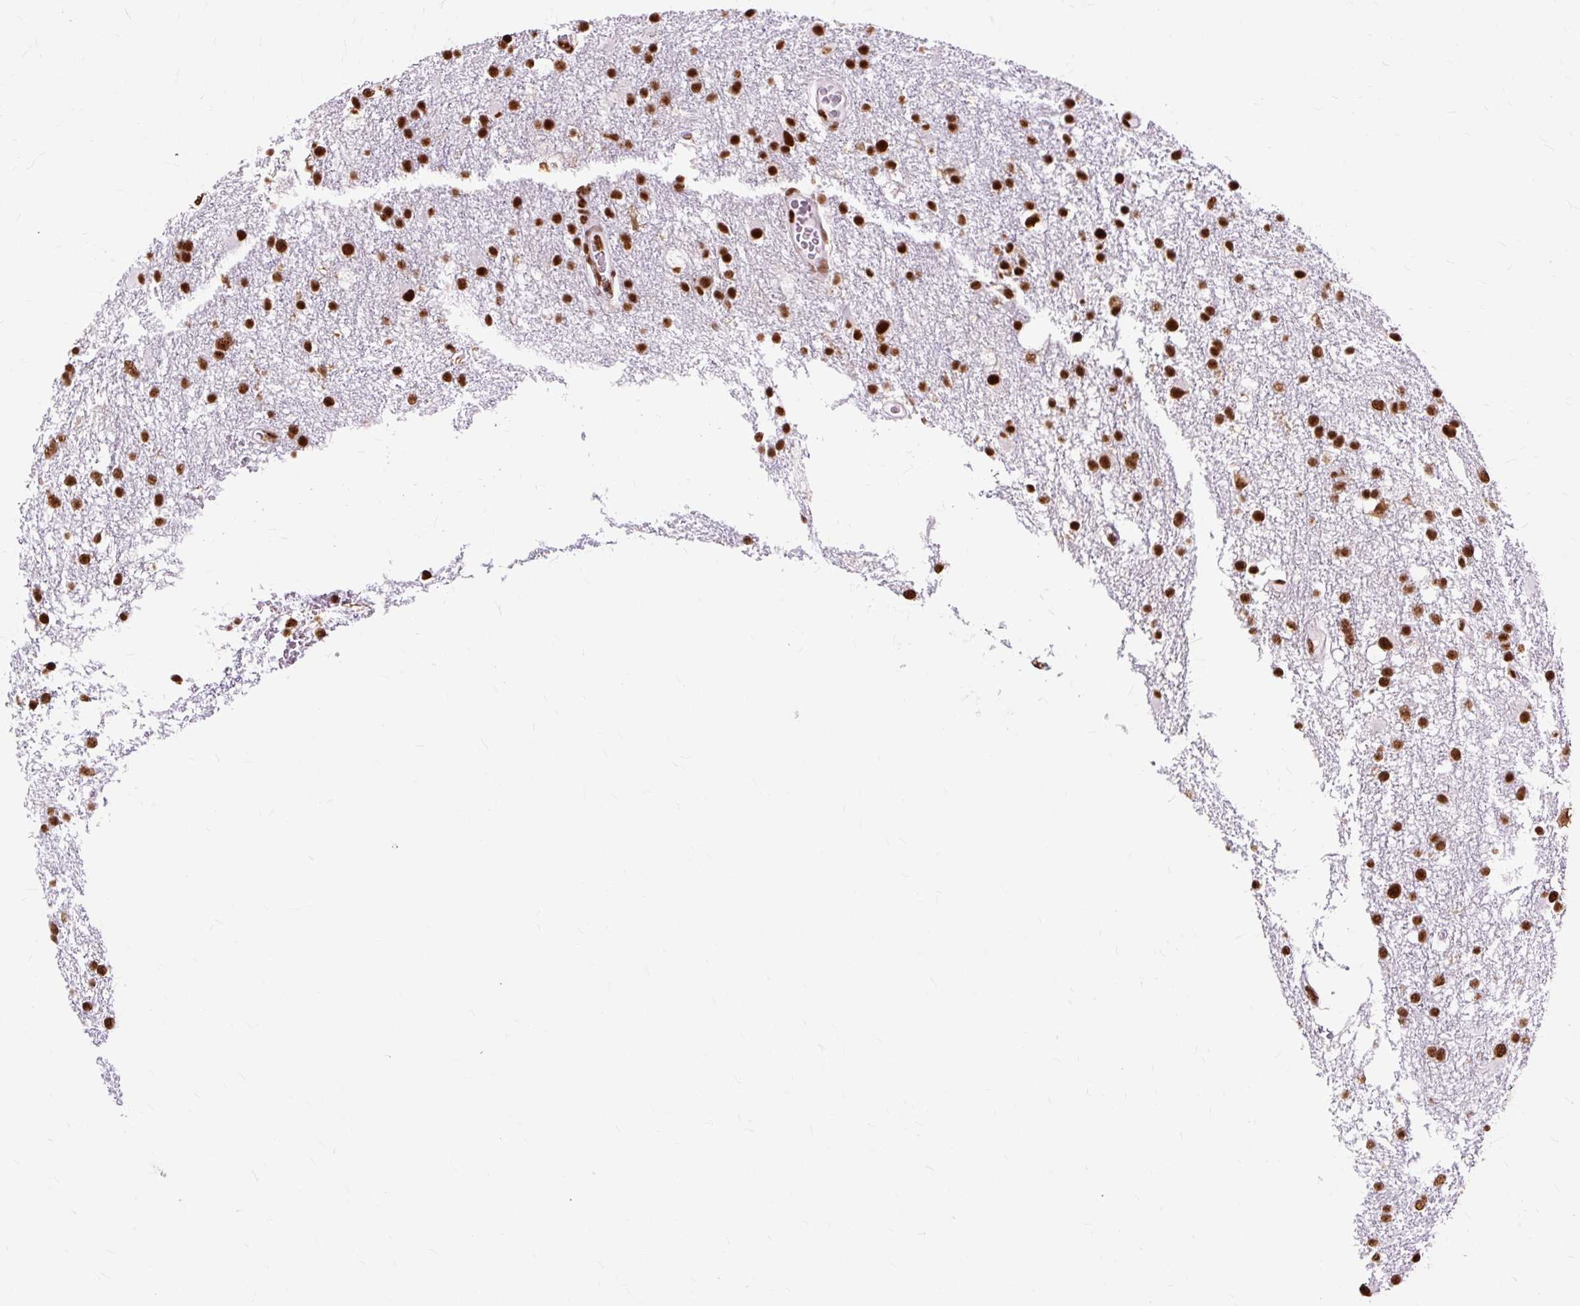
{"staining": {"intensity": "strong", "quantity": ">75%", "location": "nuclear"}, "tissue": "glioma", "cell_type": "Tumor cells", "image_type": "cancer", "snomed": [{"axis": "morphology", "description": "Glioma, malignant, High grade"}, {"axis": "topography", "description": "Brain"}], "caption": "Glioma tissue displays strong nuclear expression in about >75% of tumor cells", "gene": "XRCC6", "patient": {"sex": "male", "age": 61}}